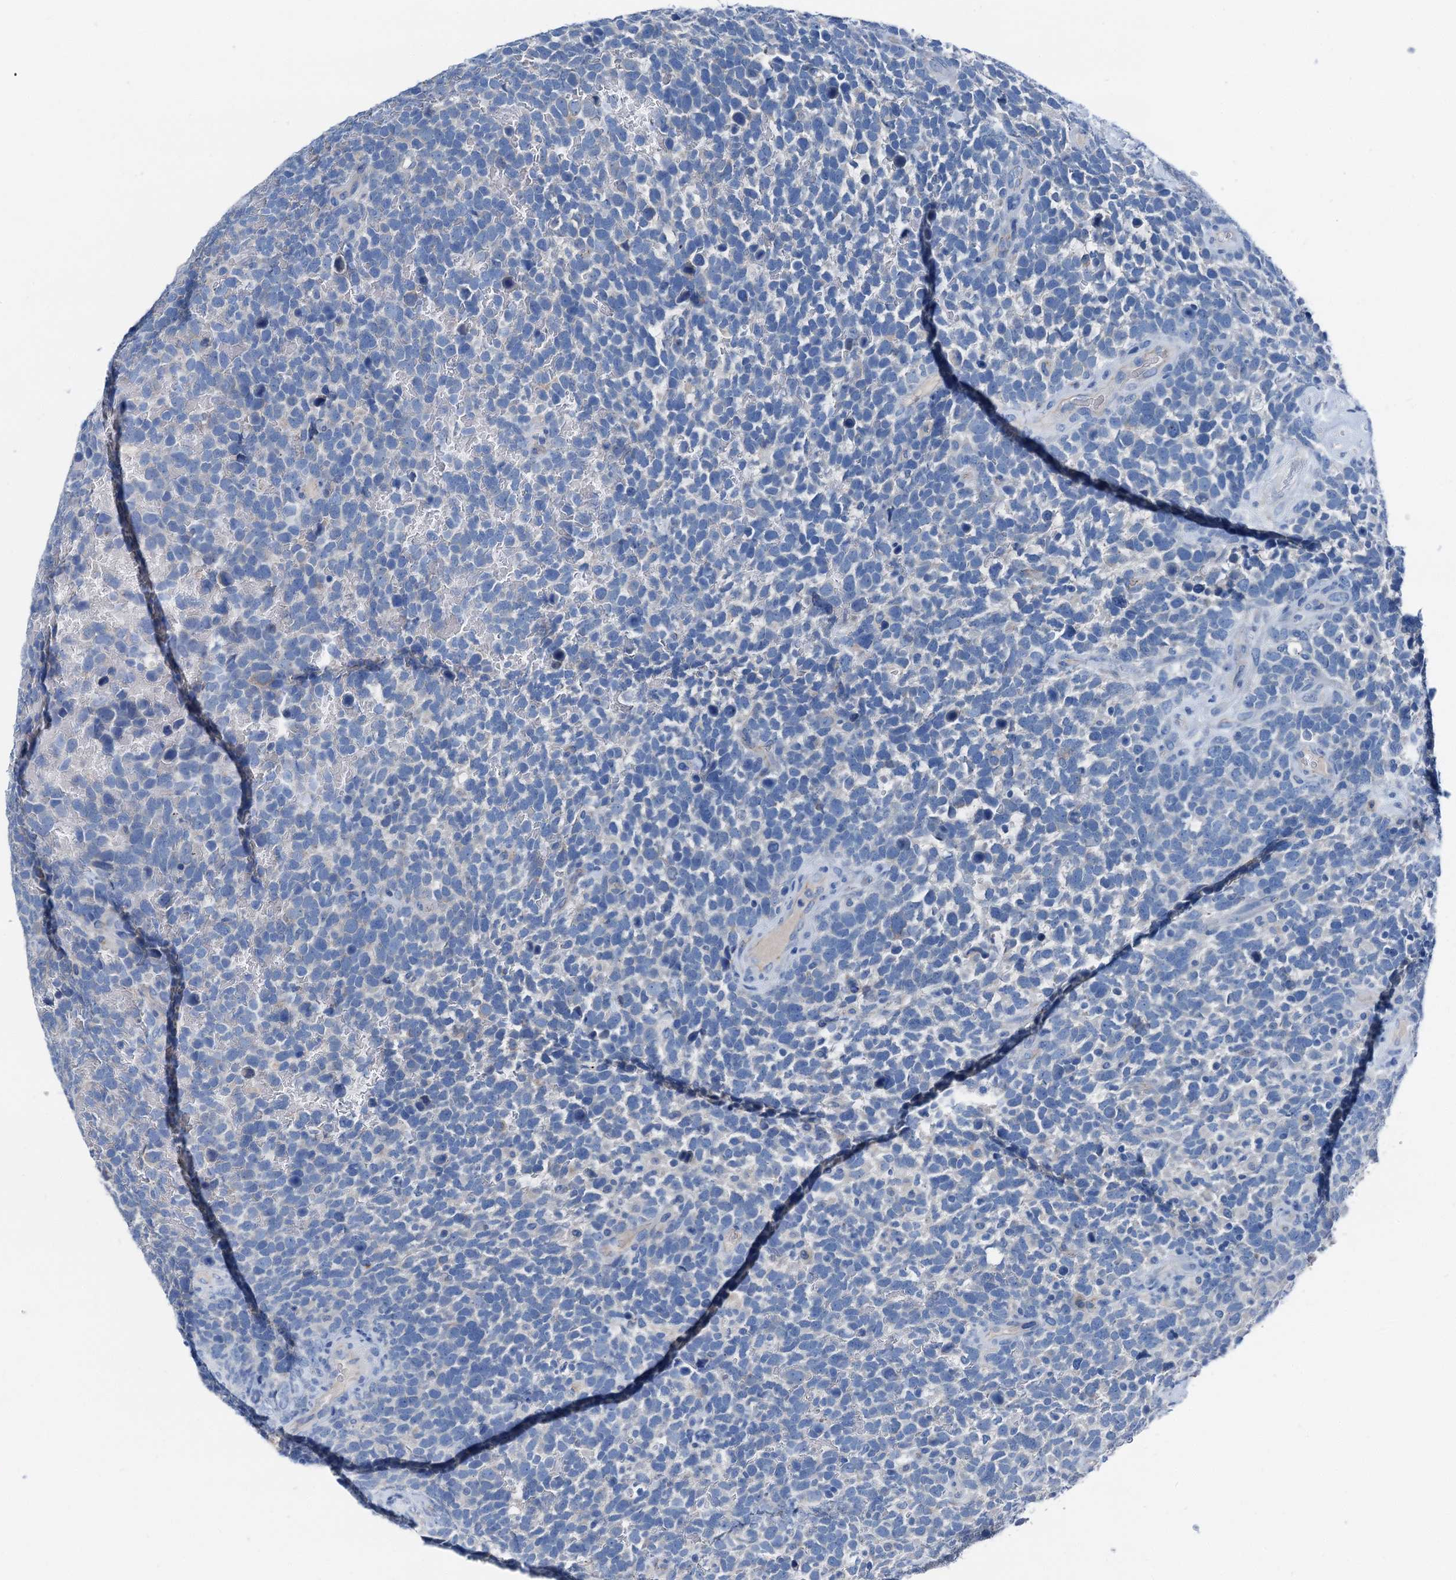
{"staining": {"intensity": "negative", "quantity": "none", "location": "none"}, "tissue": "urothelial cancer", "cell_type": "Tumor cells", "image_type": "cancer", "snomed": [{"axis": "morphology", "description": "Urothelial carcinoma, High grade"}, {"axis": "topography", "description": "Urinary bladder"}], "caption": "This micrograph is of urothelial cancer stained with IHC to label a protein in brown with the nuclei are counter-stained blue. There is no positivity in tumor cells.", "gene": "C1QTNF4", "patient": {"sex": "female", "age": 82}}